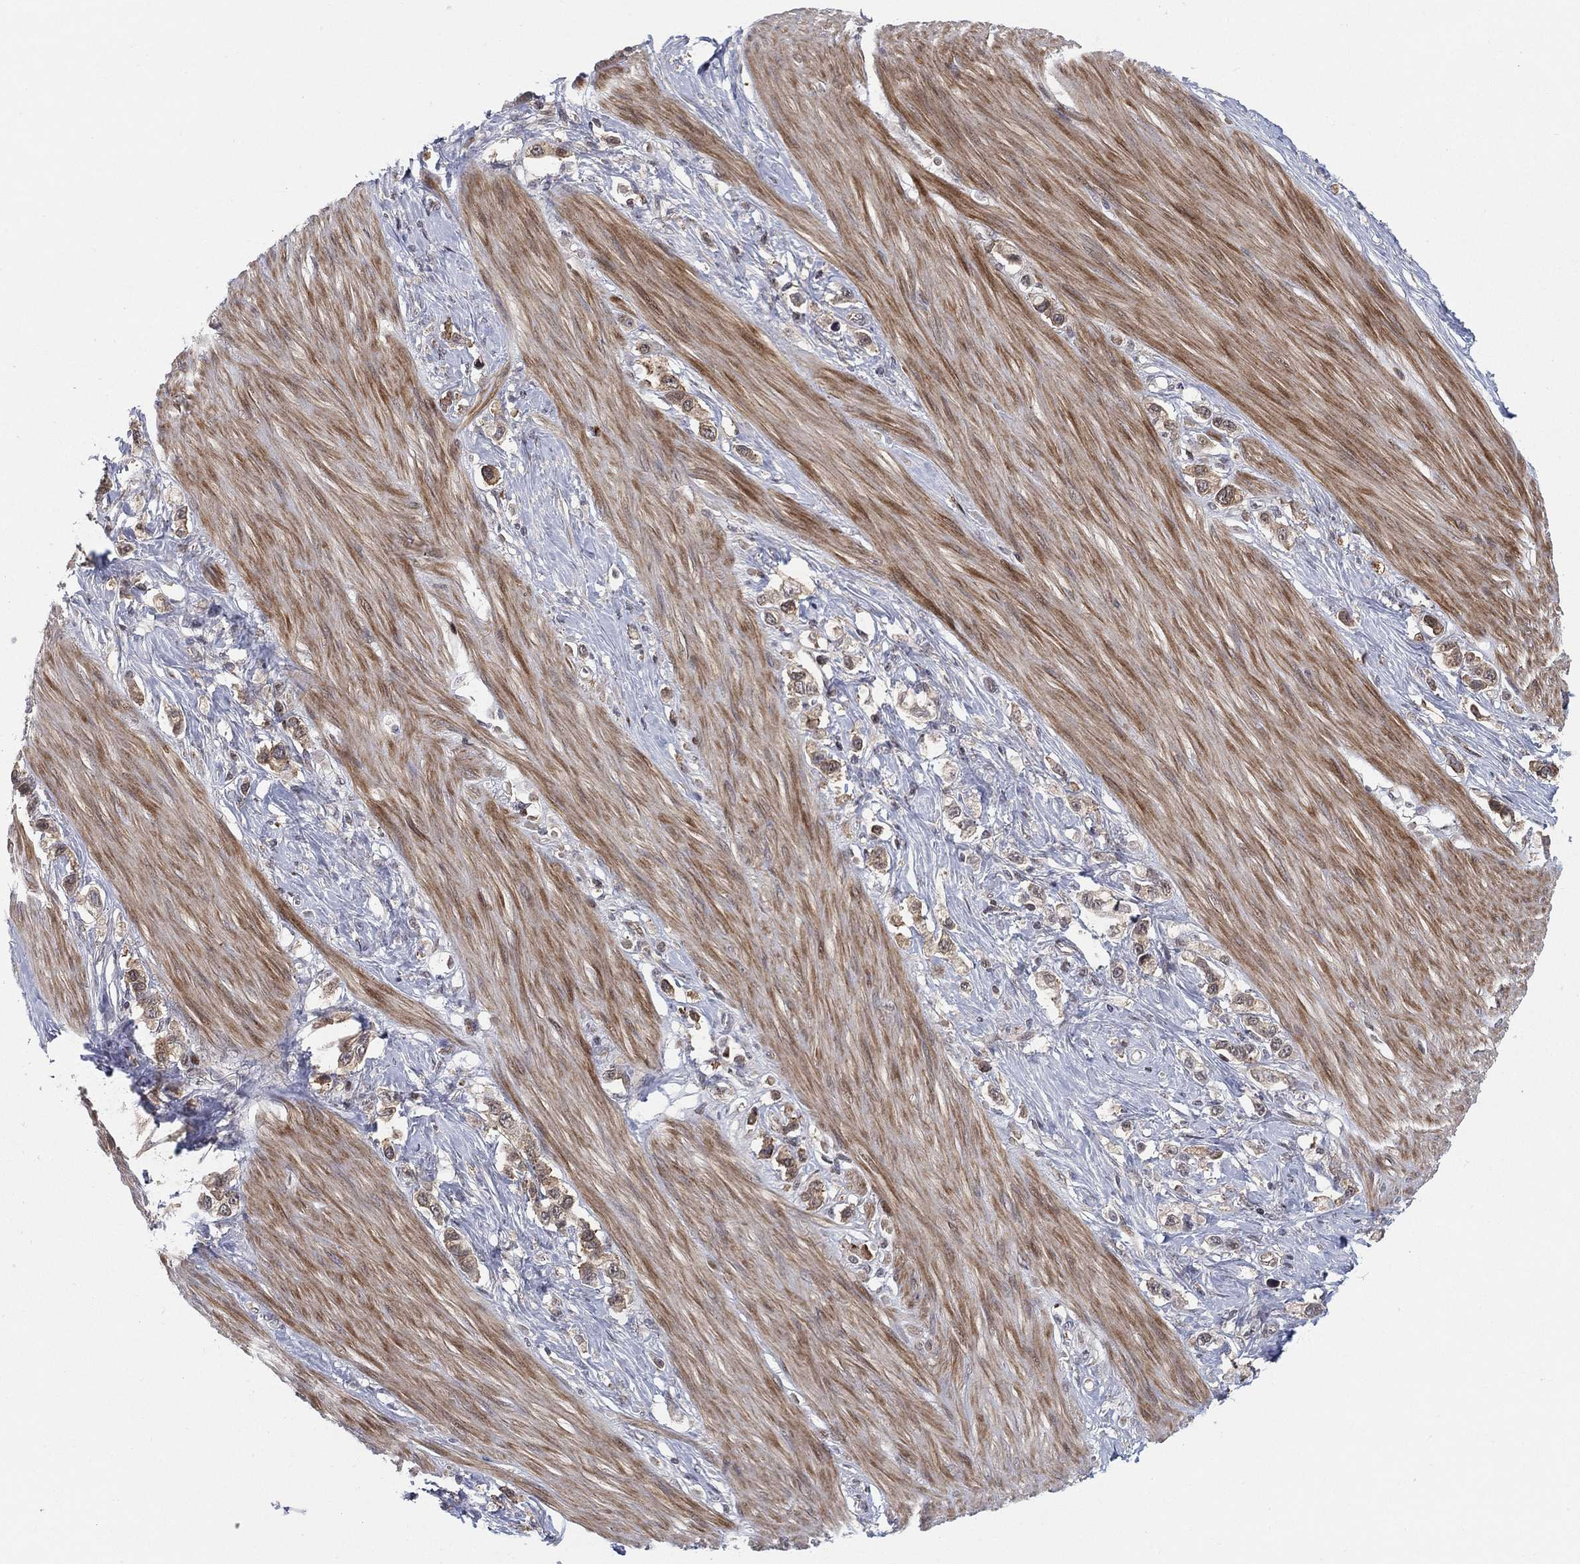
{"staining": {"intensity": "weak", "quantity": "25%-75%", "location": "cytoplasmic/membranous"}, "tissue": "stomach cancer", "cell_type": "Tumor cells", "image_type": "cancer", "snomed": [{"axis": "morphology", "description": "Normal tissue, NOS"}, {"axis": "morphology", "description": "Adenocarcinoma, NOS"}, {"axis": "morphology", "description": "Adenocarcinoma, High grade"}, {"axis": "topography", "description": "Stomach, upper"}, {"axis": "topography", "description": "Stomach"}], "caption": "This is a micrograph of immunohistochemistry staining of stomach adenocarcinoma (high-grade), which shows weak expression in the cytoplasmic/membranous of tumor cells.", "gene": "TMTC4", "patient": {"sex": "female", "age": 65}}